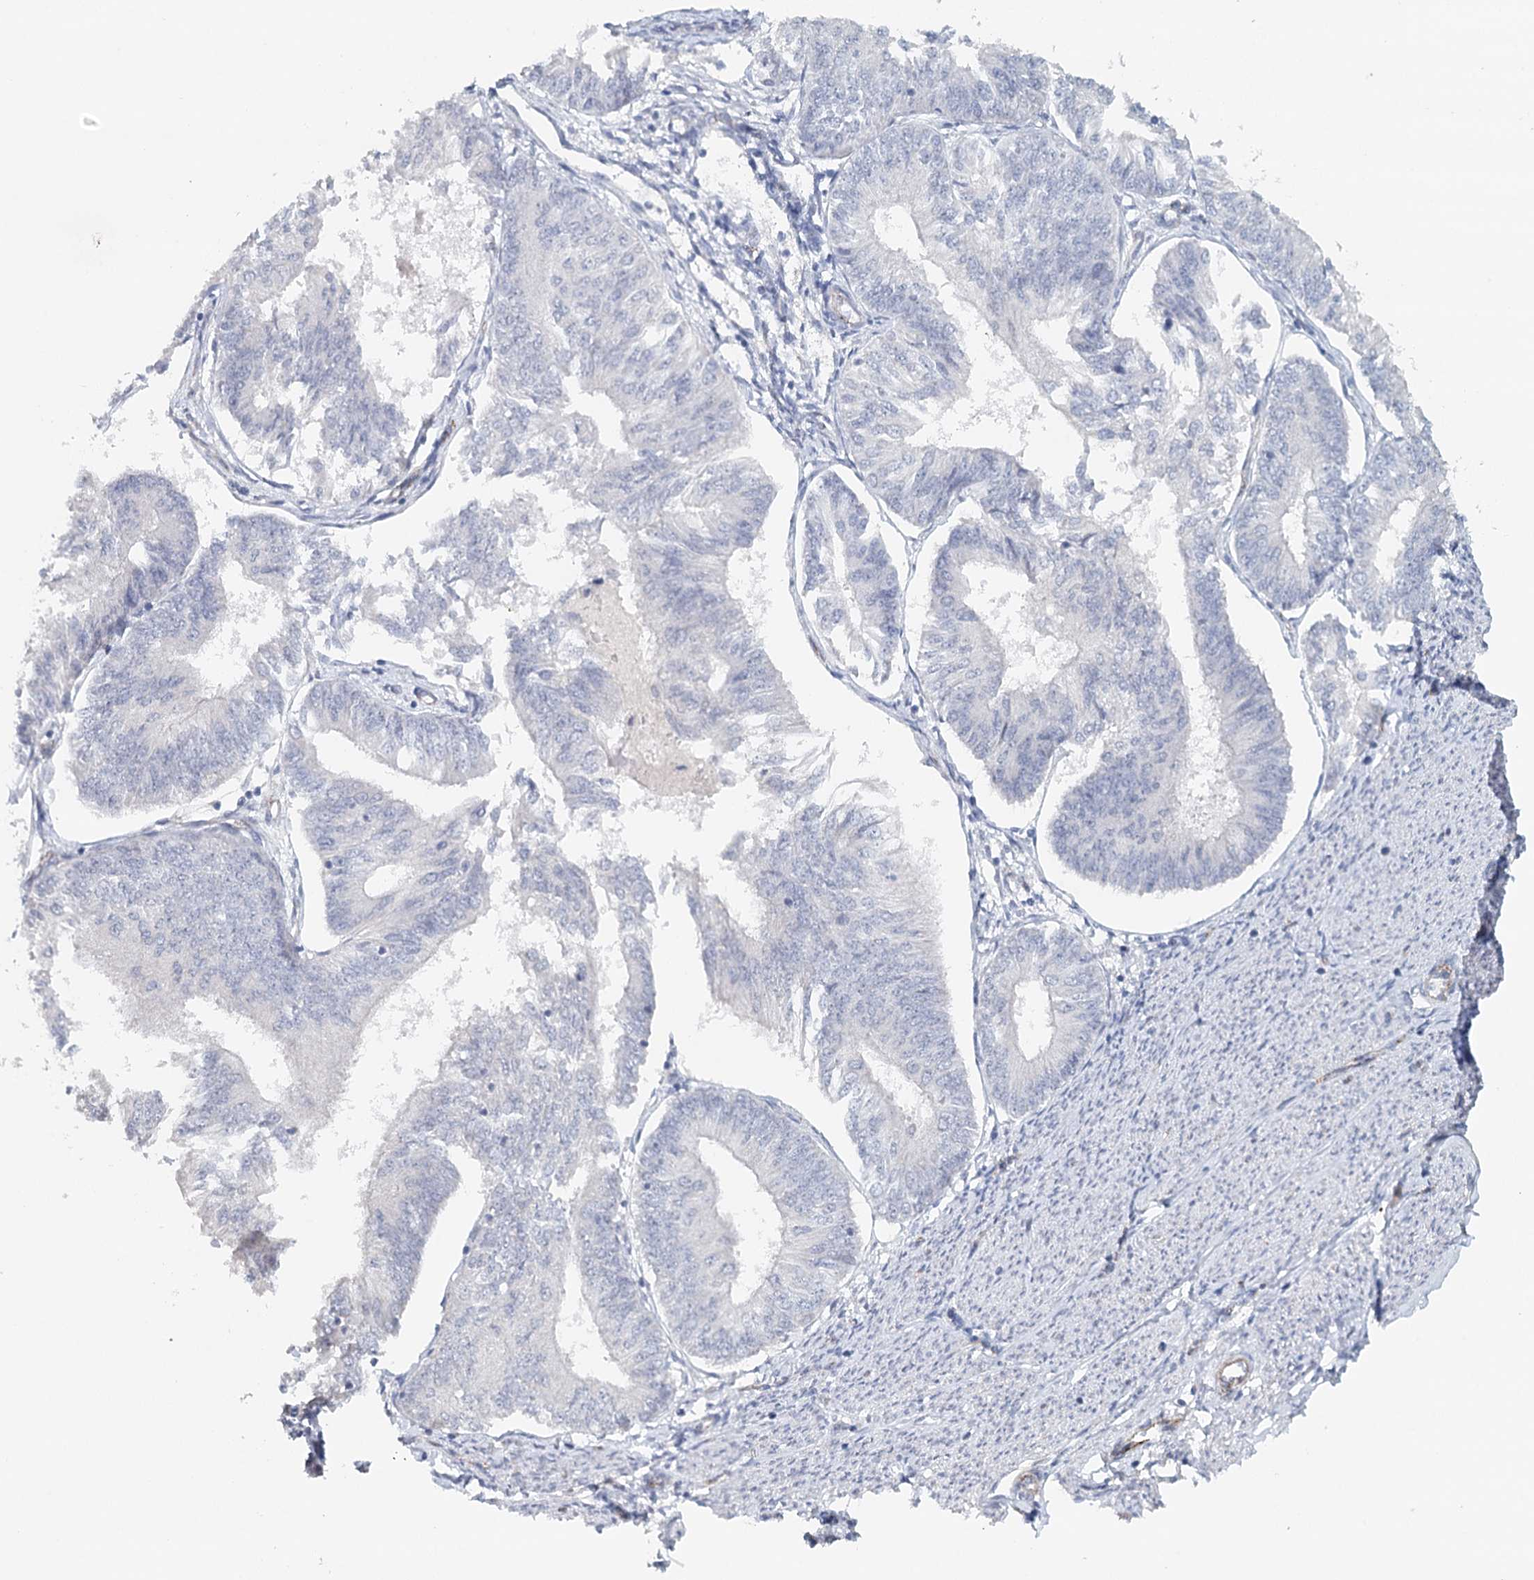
{"staining": {"intensity": "negative", "quantity": "none", "location": "none"}, "tissue": "endometrial cancer", "cell_type": "Tumor cells", "image_type": "cancer", "snomed": [{"axis": "morphology", "description": "Adenocarcinoma, NOS"}, {"axis": "topography", "description": "Endometrium"}], "caption": "Tumor cells are negative for protein expression in human endometrial adenocarcinoma.", "gene": "SYNPO", "patient": {"sex": "female", "age": 58}}